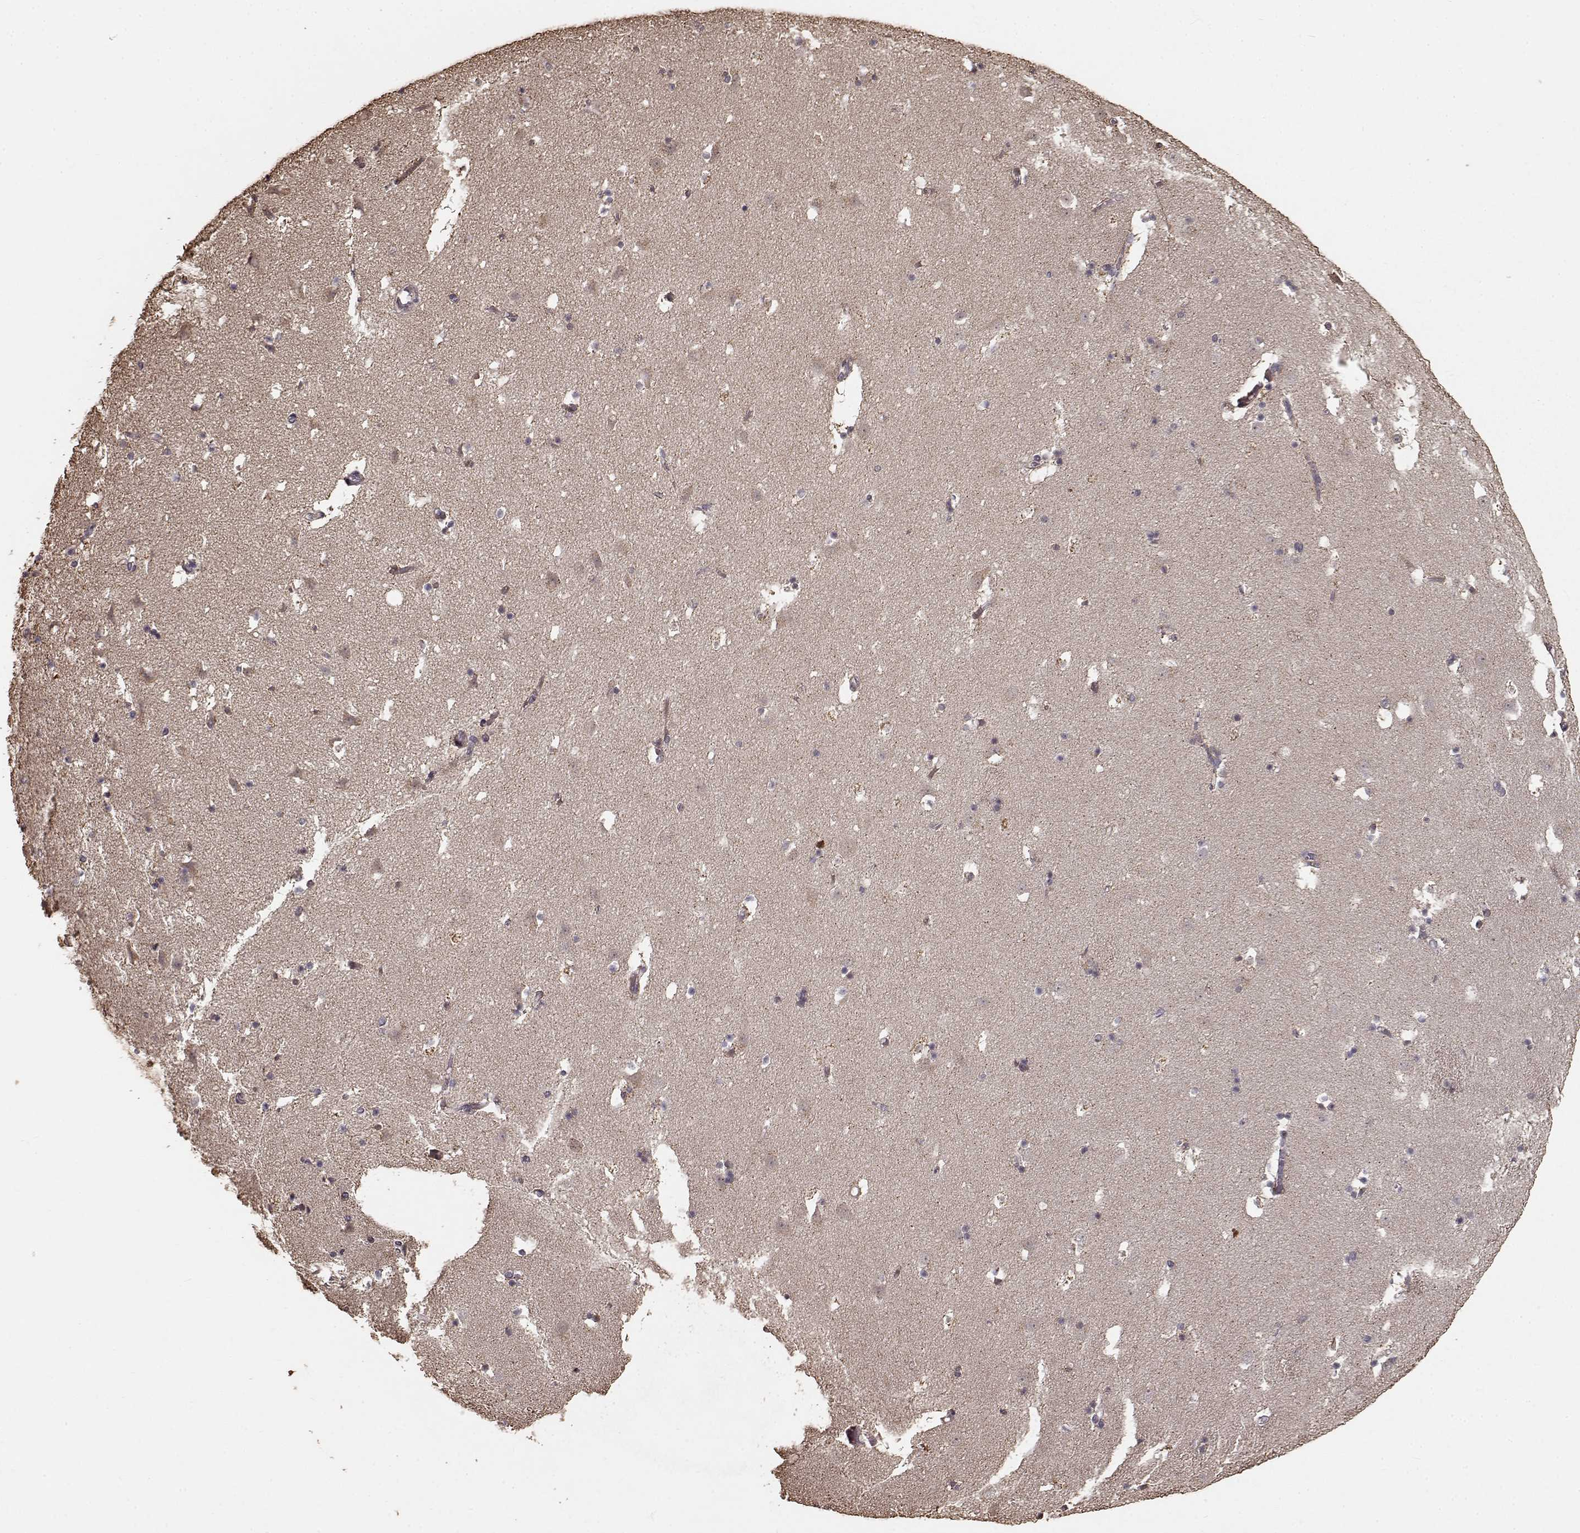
{"staining": {"intensity": "negative", "quantity": "none", "location": "none"}, "tissue": "caudate", "cell_type": "Glial cells", "image_type": "normal", "snomed": [{"axis": "morphology", "description": "Normal tissue, NOS"}, {"axis": "topography", "description": "Lateral ventricle wall"}], "caption": "Immunohistochemical staining of unremarkable caudate reveals no significant expression in glial cells. Brightfield microscopy of immunohistochemistry (IHC) stained with DAB (3,3'-diaminobenzidine) (brown) and hematoxylin (blue), captured at high magnification.", "gene": "USP15", "patient": {"sex": "female", "age": 42}}